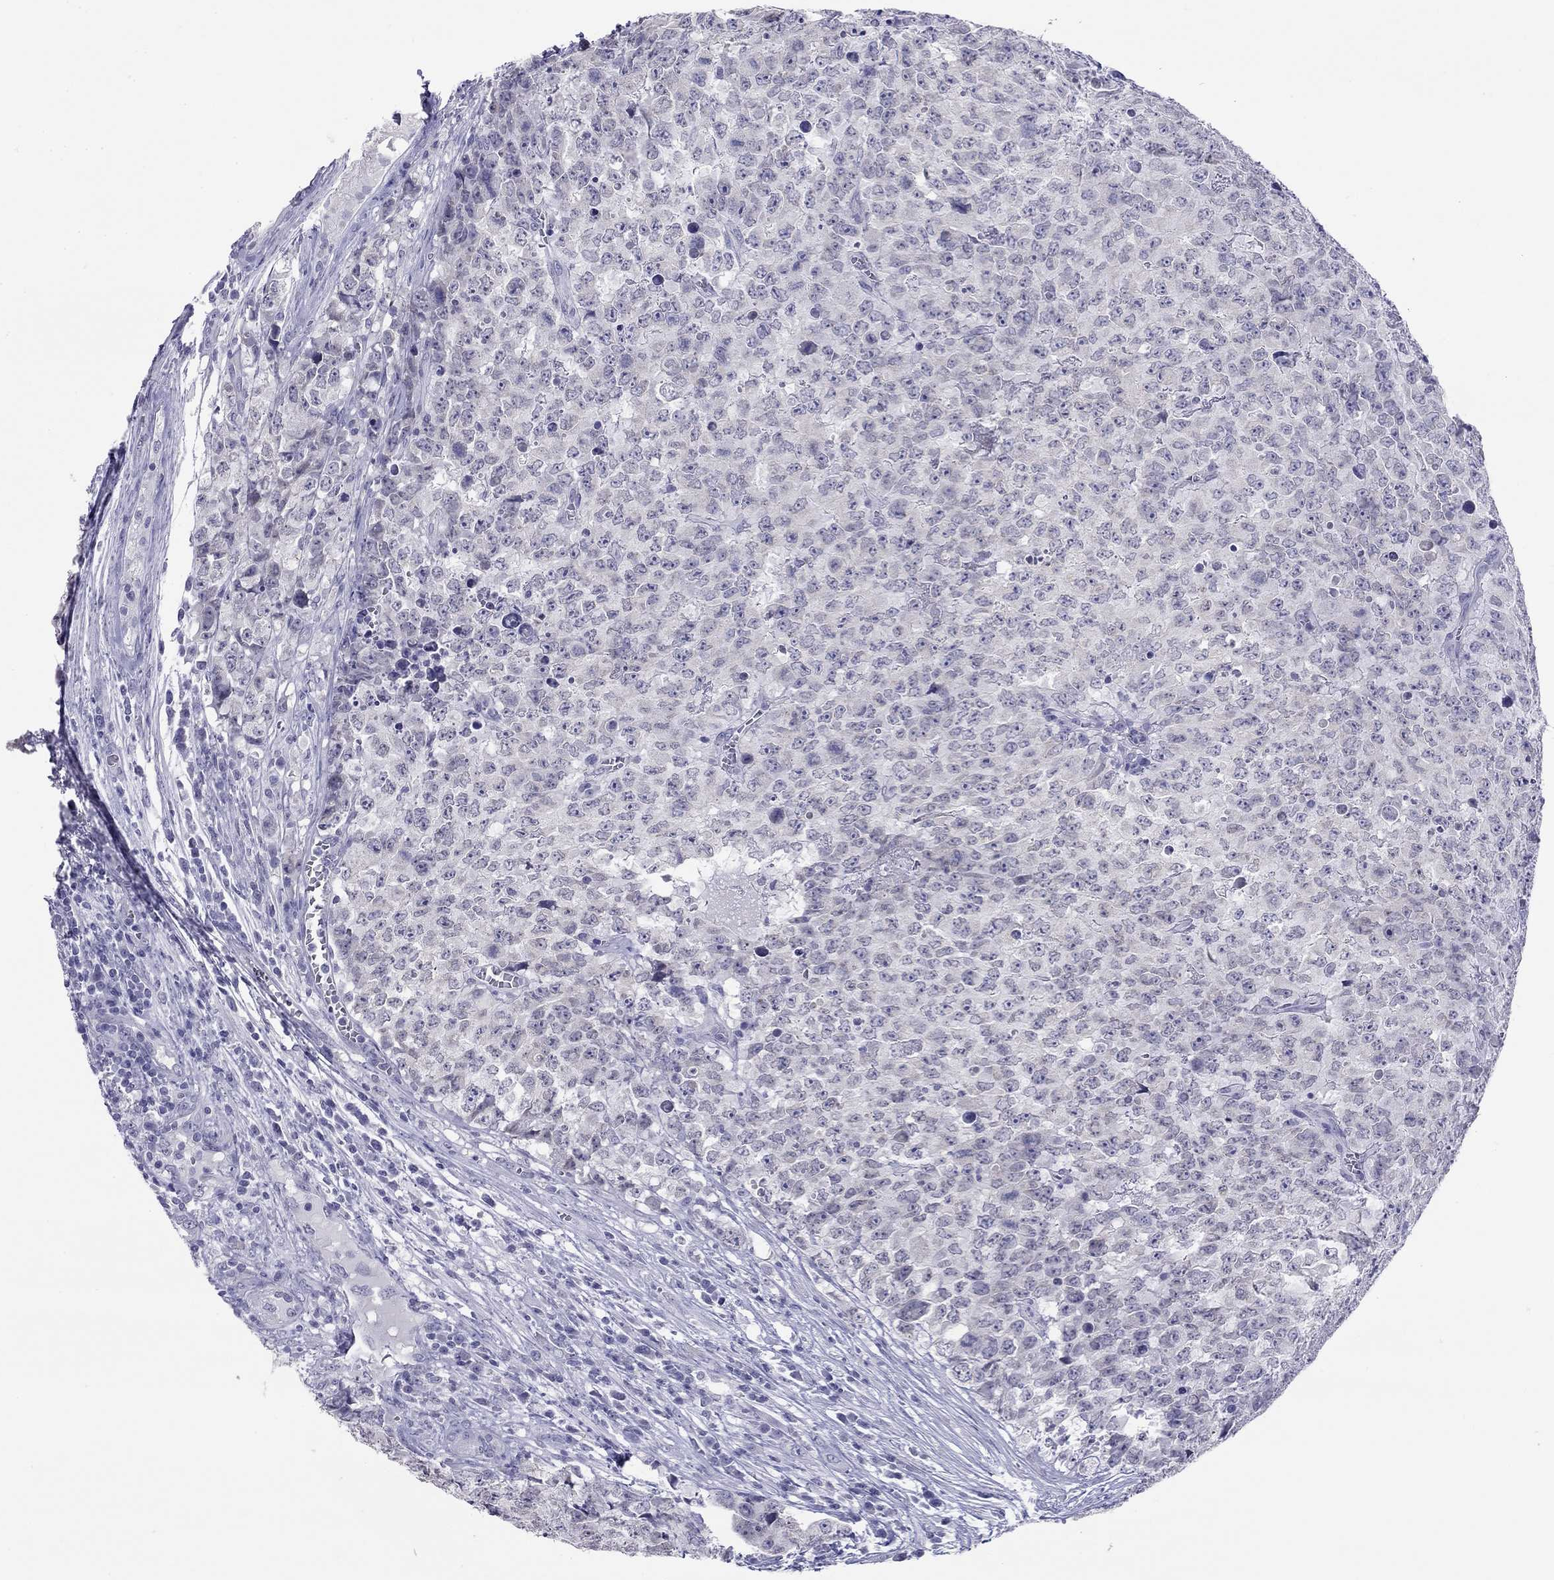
{"staining": {"intensity": "negative", "quantity": "none", "location": "none"}, "tissue": "testis cancer", "cell_type": "Tumor cells", "image_type": "cancer", "snomed": [{"axis": "morphology", "description": "Carcinoma, Embryonal, NOS"}, {"axis": "topography", "description": "Testis"}], "caption": "Human testis embryonal carcinoma stained for a protein using immunohistochemistry (IHC) exhibits no staining in tumor cells.", "gene": "ARMC12", "patient": {"sex": "male", "age": 23}}